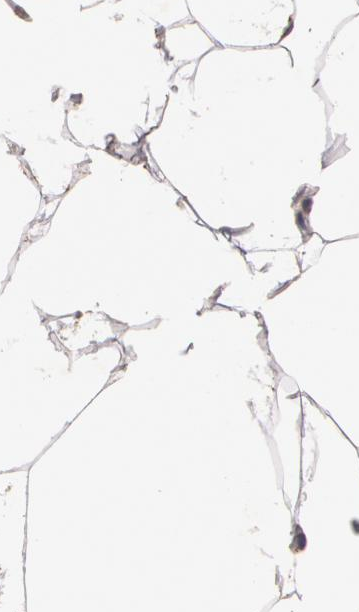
{"staining": {"intensity": "negative", "quantity": "none", "location": "none"}, "tissue": "adipose tissue", "cell_type": "Adipocytes", "image_type": "normal", "snomed": [{"axis": "morphology", "description": "Normal tissue, NOS"}, {"axis": "morphology", "description": "Duct carcinoma"}, {"axis": "topography", "description": "Breast"}, {"axis": "topography", "description": "Adipose tissue"}], "caption": "IHC micrograph of benign adipose tissue: human adipose tissue stained with DAB displays no significant protein positivity in adipocytes. (DAB (3,3'-diaminobenzidine) IHC, high magnification).", "gene": "KCNA4", "patient": {"sex": "female", "age": 37}}